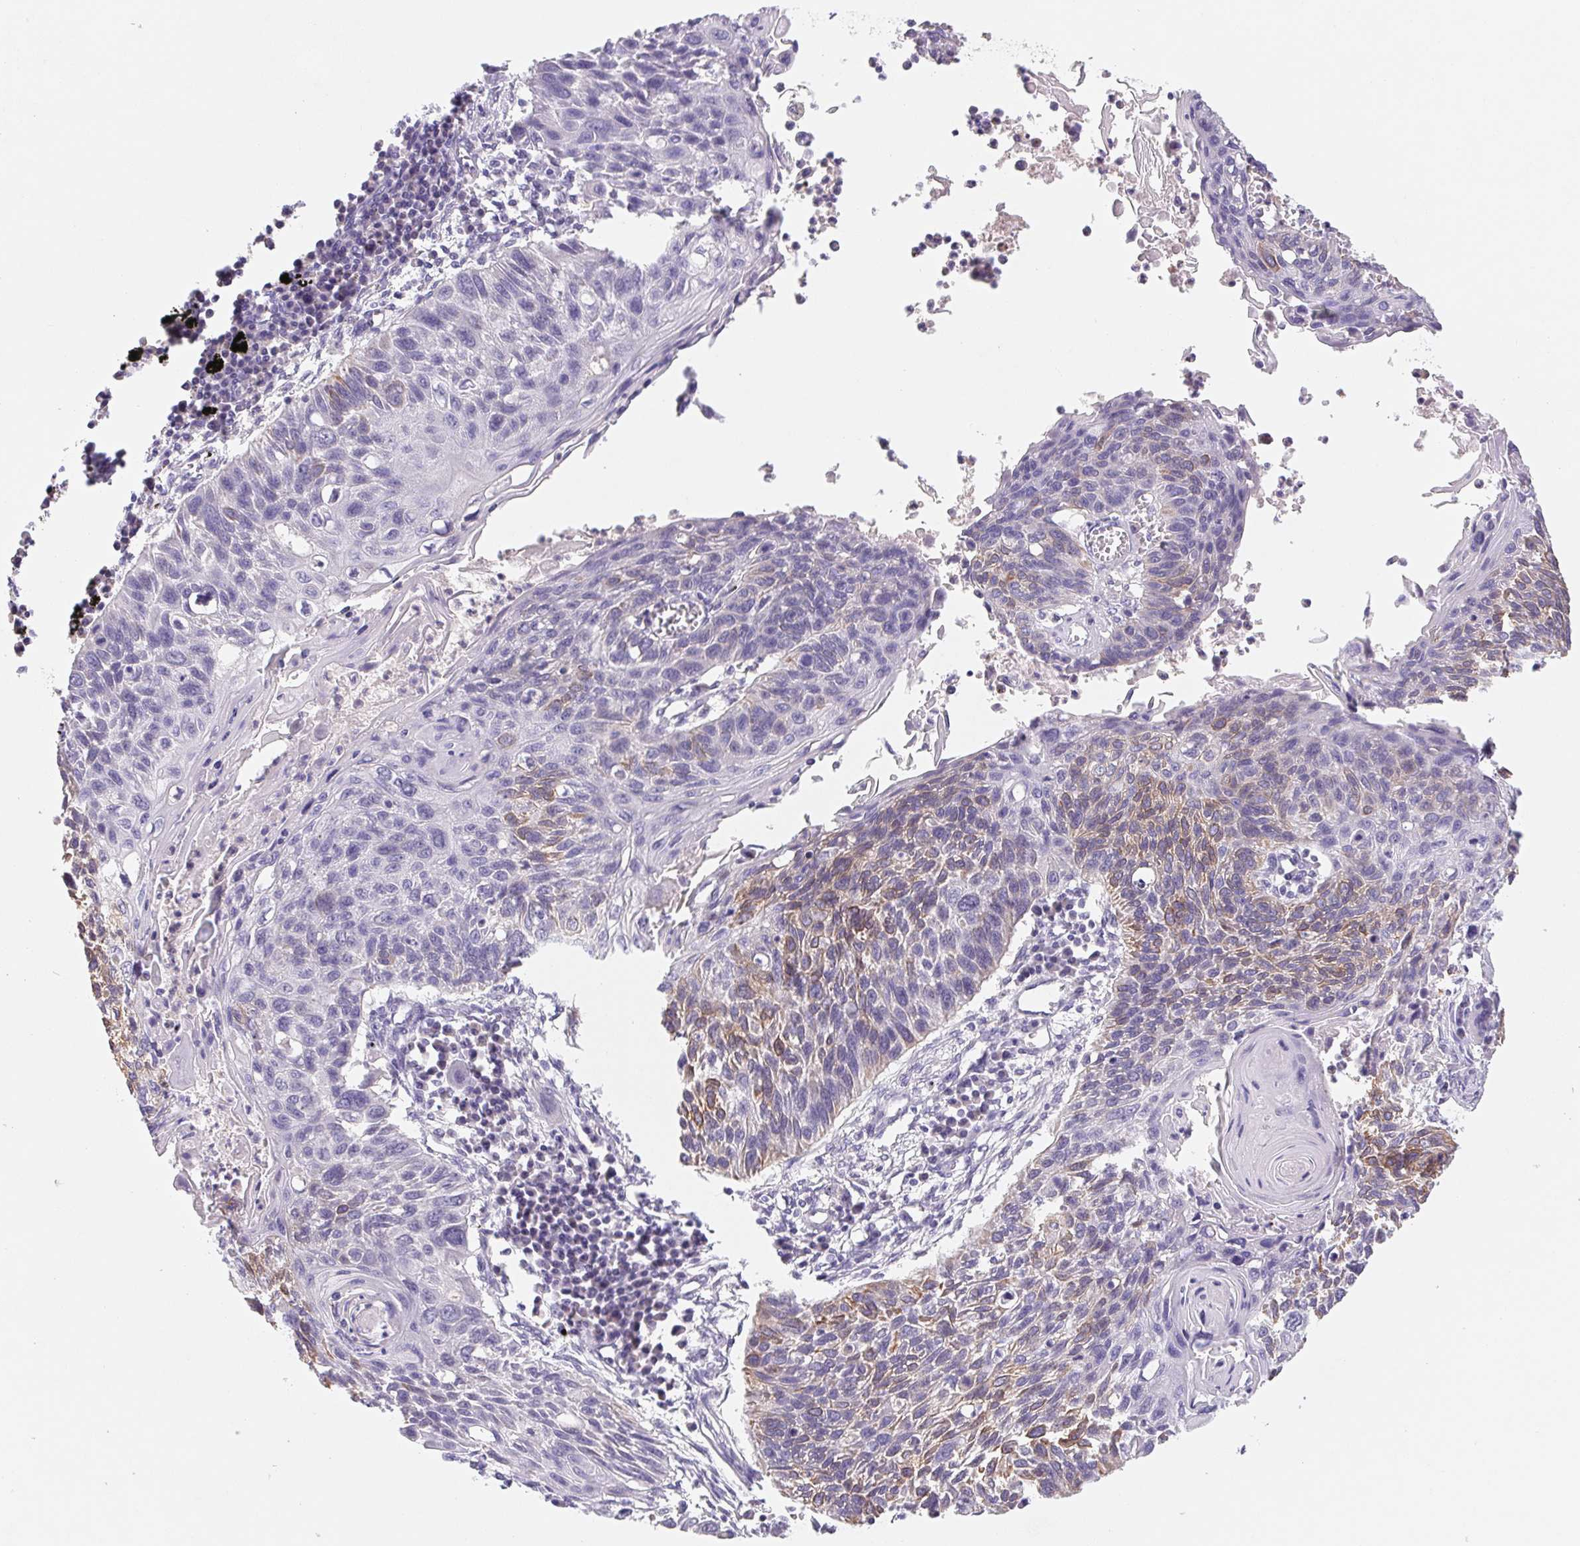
{"staining": {"intensity": "weak", "quantity": "<25%", "location": "cytoplasmic/membranous"}, "tissue": "lung cancer", "cell_type": "Tumor cells", "image_type": "cancer", "snomed": [{"axis": "morphology", "description": "Squamous cell carcinoma, NOS"}, {"axis": "topography", "description": "Lung"}], "caption": "An image of human lung squamous cell carcinoma is negative for staining in tumor cells.", "gene": "PNMA8B", "patient": {"sex": "male", "age": 78}}